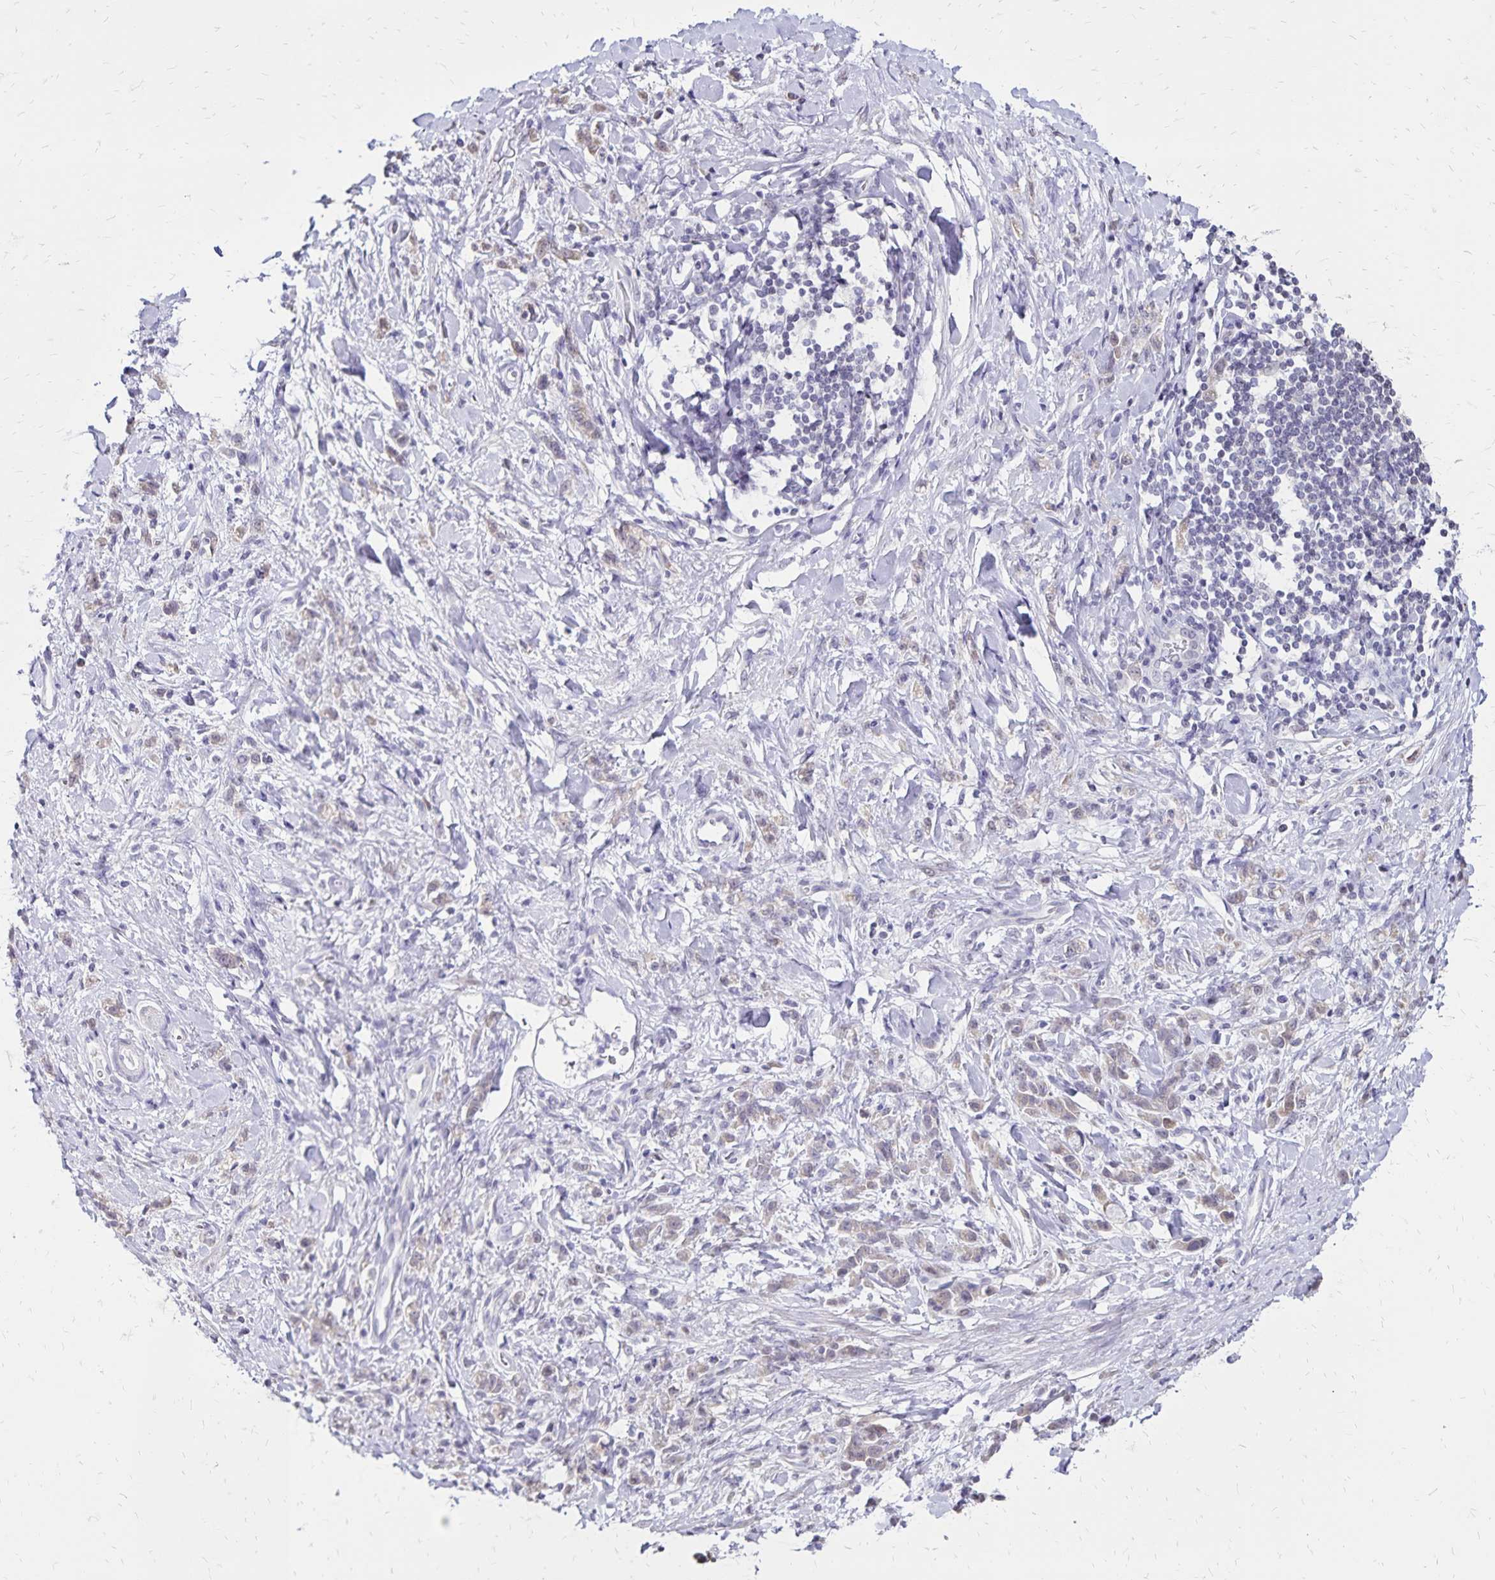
{"staining": {"intensity": "weak", "quantity": "<25%", "location": "cytoplasmic/membranous"}, "tissue": "stomach cancer", "cell_type": "Tumor cells", "image_type": "cancer", "snomed": [{"axis": "morphology", "description": "Adenocarcinoma, NOS"}, {"axis": "topography", "description": "Stomach"}], "caption": "High magnification brightfield microscopy of stomach cancer stained with DAB (3,3'-diaminobenzidine) (brown) and counterstained with hematoxylin (blue): tumor cells show no significant positivity. (DAB (3,3'-diaminobenzidine) IHC, high magnification).", "gene": "SH3GL3", "patient": {"sex": "male", "age": 77}}